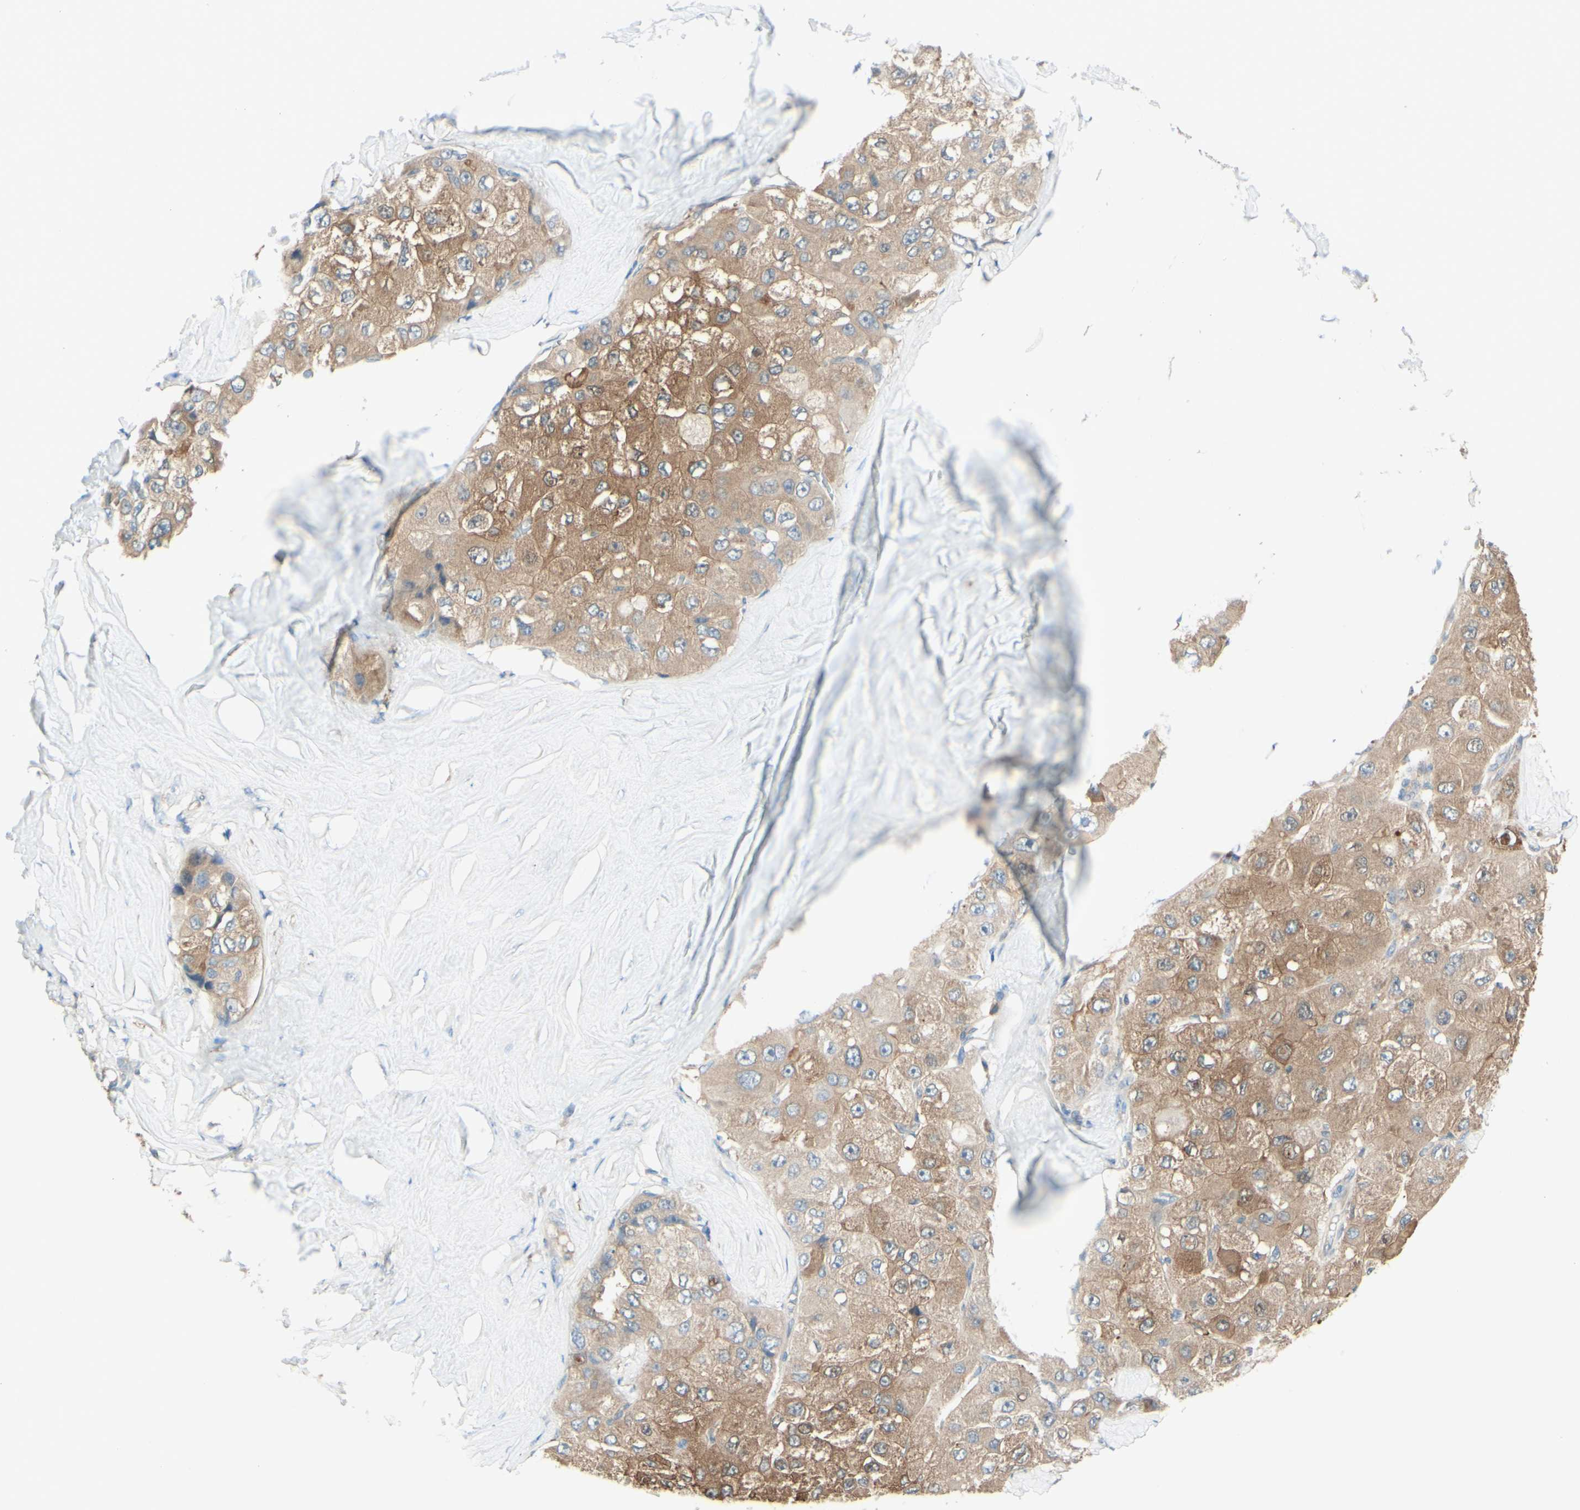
{"staining": {"intensity": "moderate", "quantity": ">75%", "location": "cytoplasmic/membranous"}, "tissue": "liver cancer", "cell_type": "Tumor cells", "image_type": "cancer", "snomed": [{"axis": "morphology", "description": "Carcinoma, Hepatocellular, NOS"}, {"axis": "topography", "description": "Liver"}], "caption": "A brown stain highlights moderate cytoplasmic/membranous expression of a protein in liver hepatocellular carcinoma tumor cells.", "gene": "MTM1", "patient": {"sex": "male", "age": 80}}